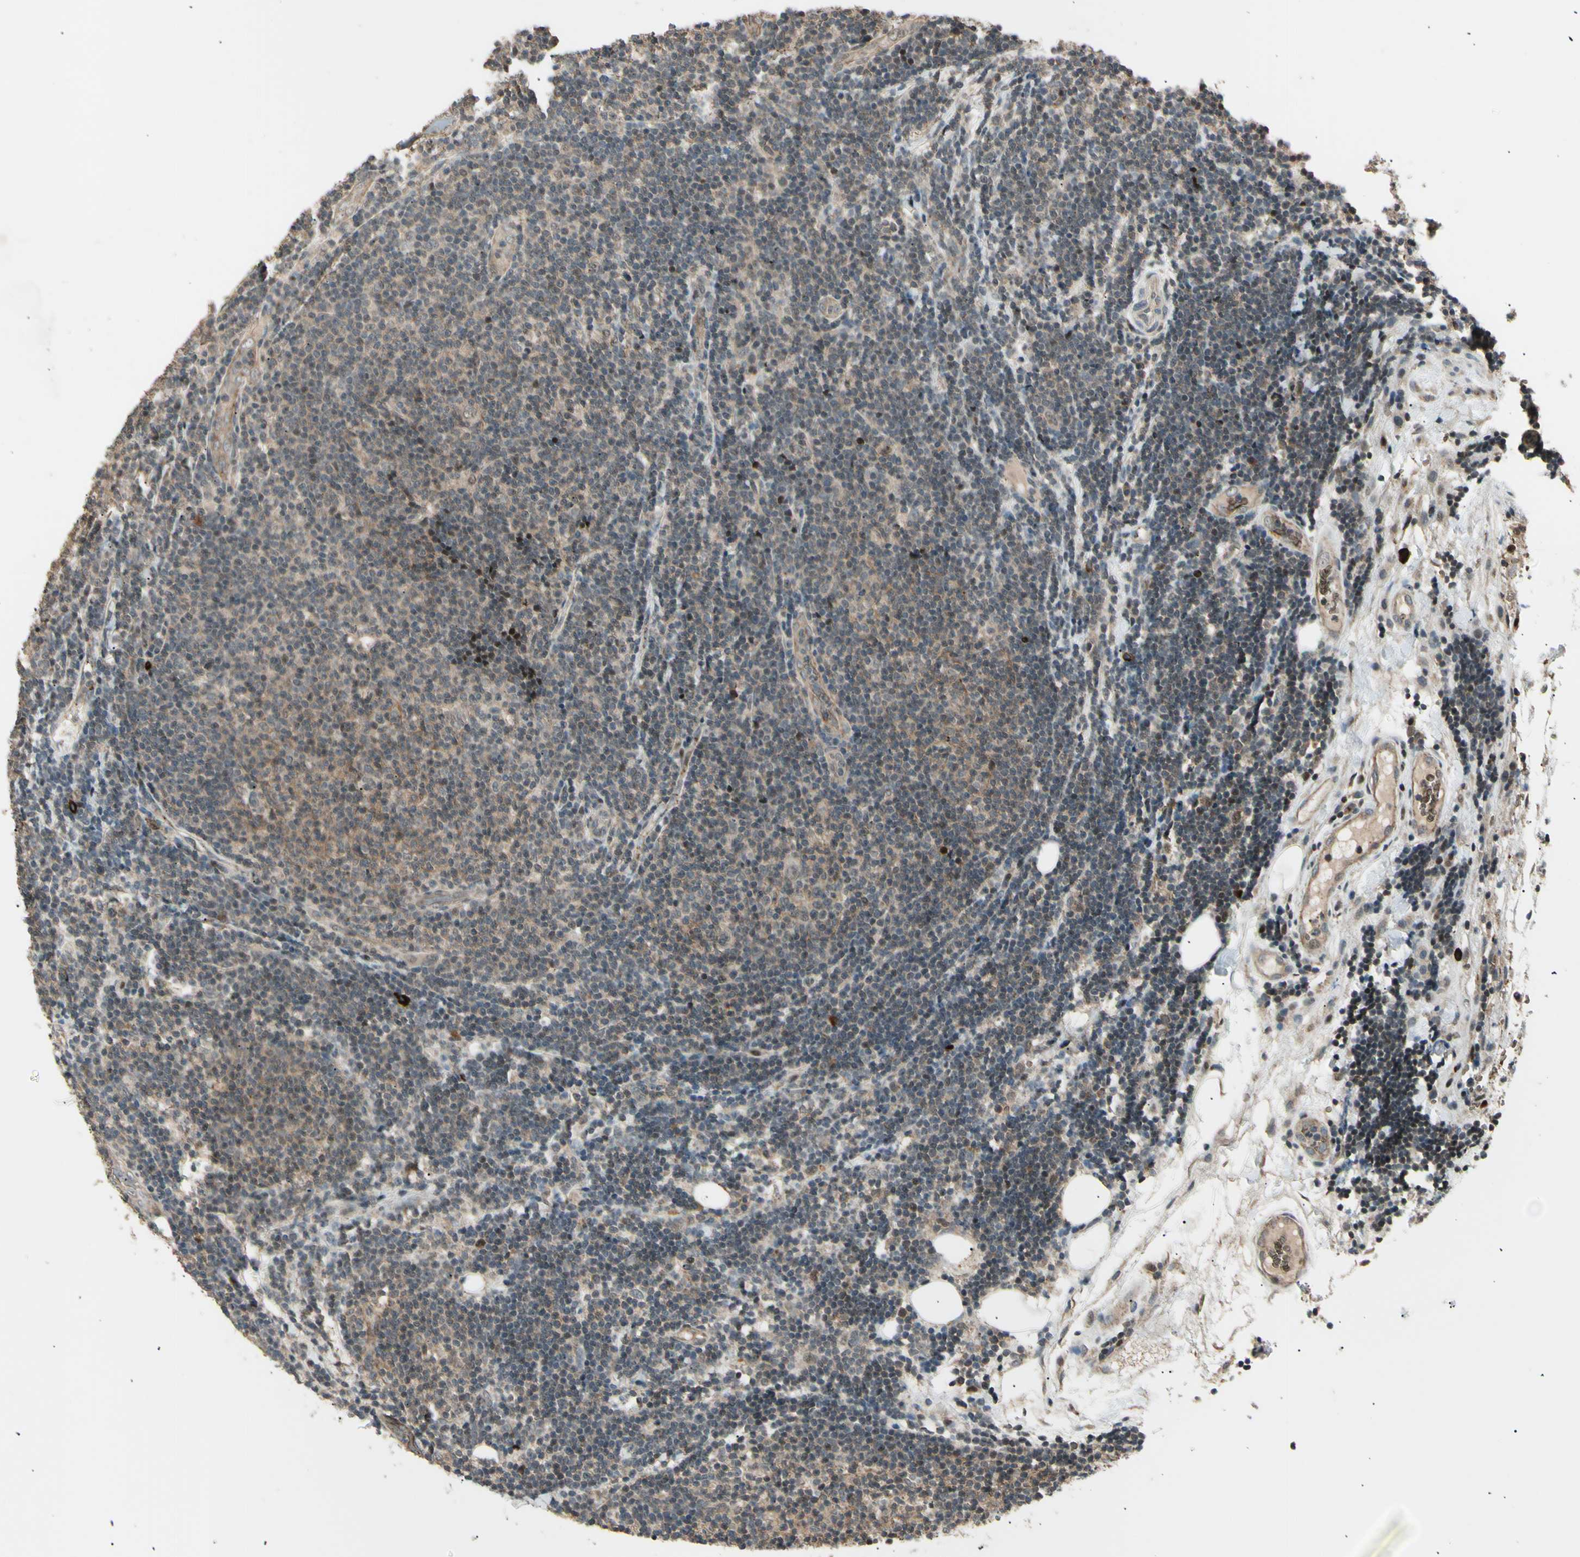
{"staining": {"intensity": "weak", "quantity": "25%-75%", "location": "cytoplasmic/membranous,nuclear"}, "tissue": "lymphoma", "cell_type": "Tumor cells", "image_type": "cancer", "snomed": [{"axis": "morphology", "description": "Malignant lymphoma, non-Hodgkin's type, Low grade"}, {"axis": "topography", "description": "Lymph node"}], "caption": "The immunohistochemical stain highlights weak cytoplasmic/membranous and nuclear staining in tumor cells of lymphoma tissue.", "gene": "NUAK2", "patient": {"sex": "male", "age": 83}}